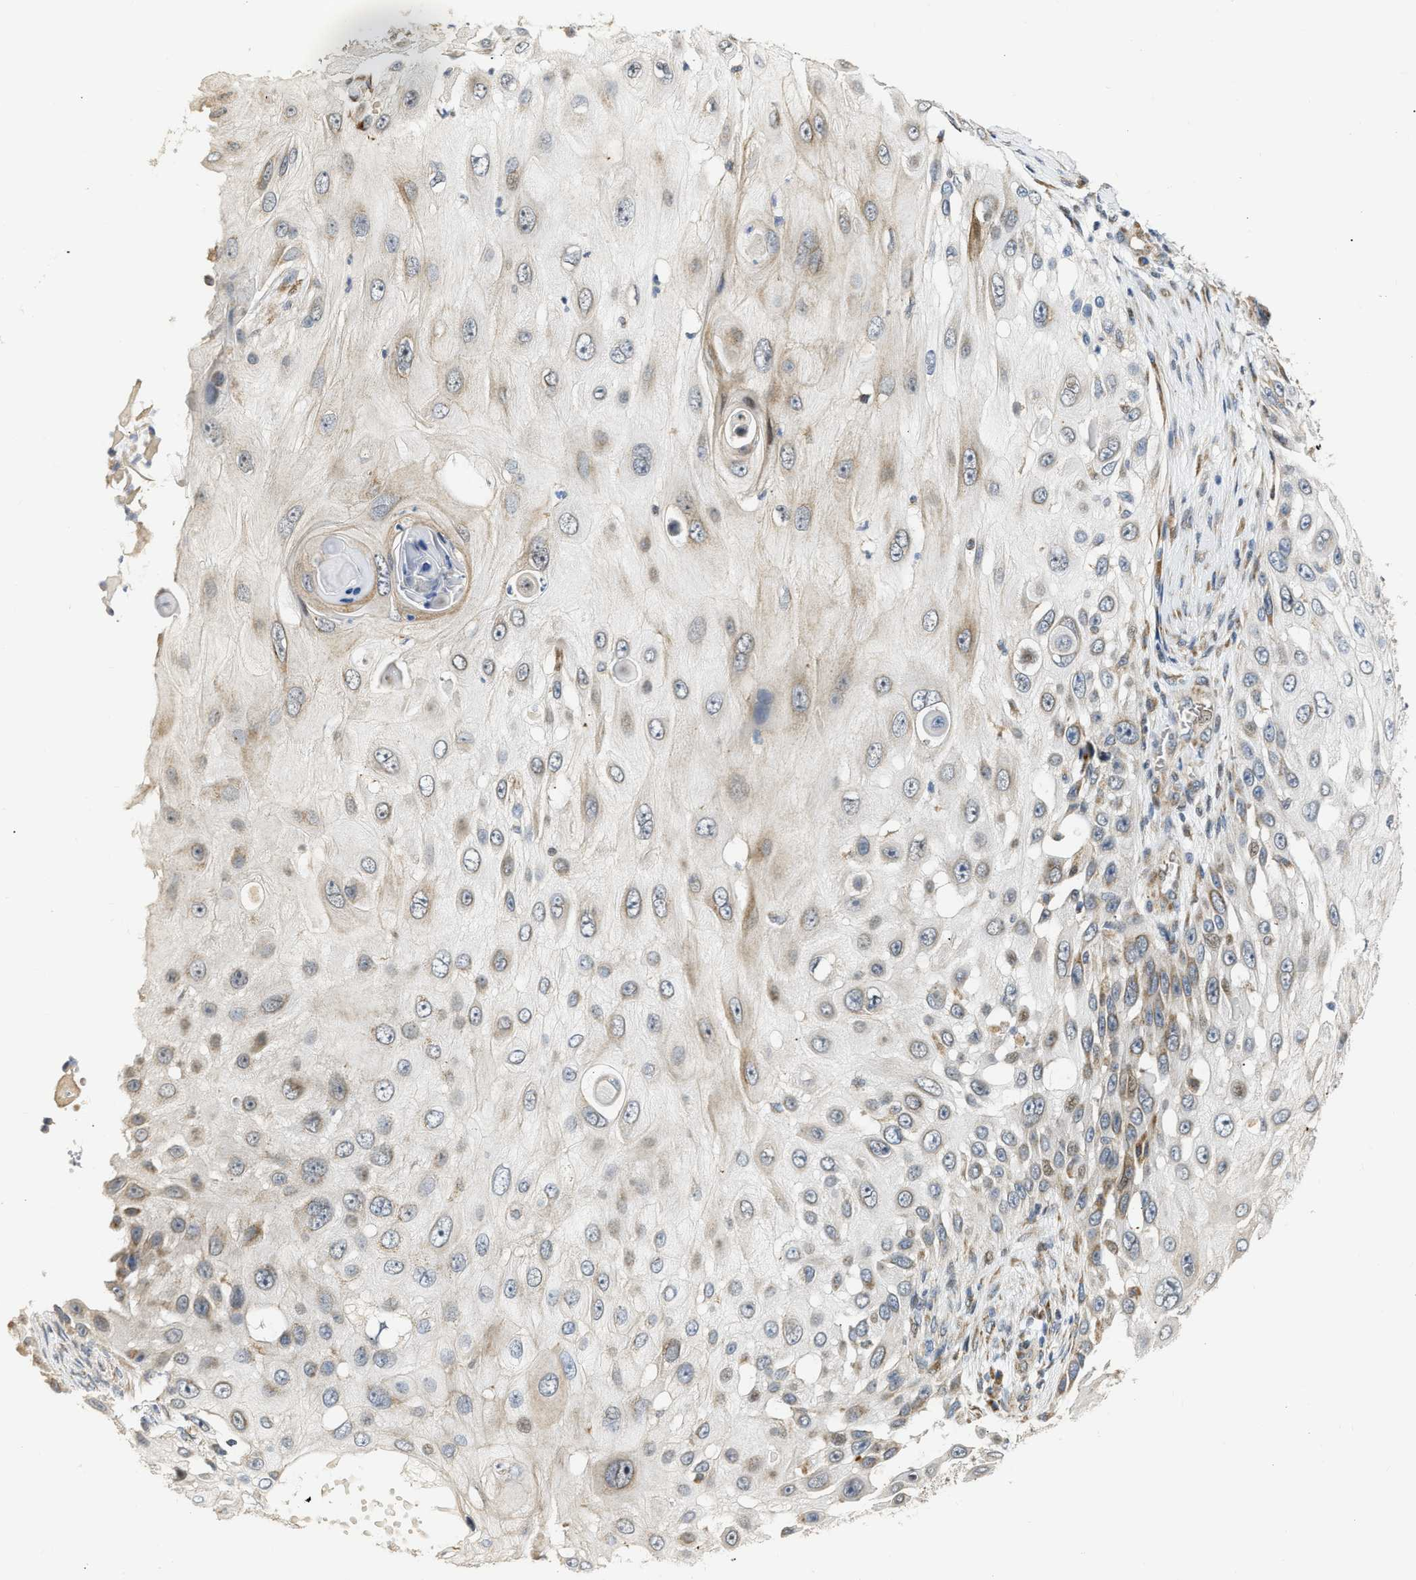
{"staining": {"intensity": "weak", "quantity": "25%-75%", "location": "cytoplasmic/membranous"}, "tissue": "skin cancer", "cell_type": "Tumor cells", "image_type": "cancer", "snomed": [{"axis": "morphology", "description": "Squamous cell carcinoma, NOS"}, {"axis": "topography", "description": "Skin"}], "caption": "Protein expression analysis of skin cancer (squamous cell carcinoma) displays weak cytoplasmic/membranous expression in about 25%-75% of tumor cells.", "gene": "DEPTOR", "patient": {"sex": "female", "age": 44}}